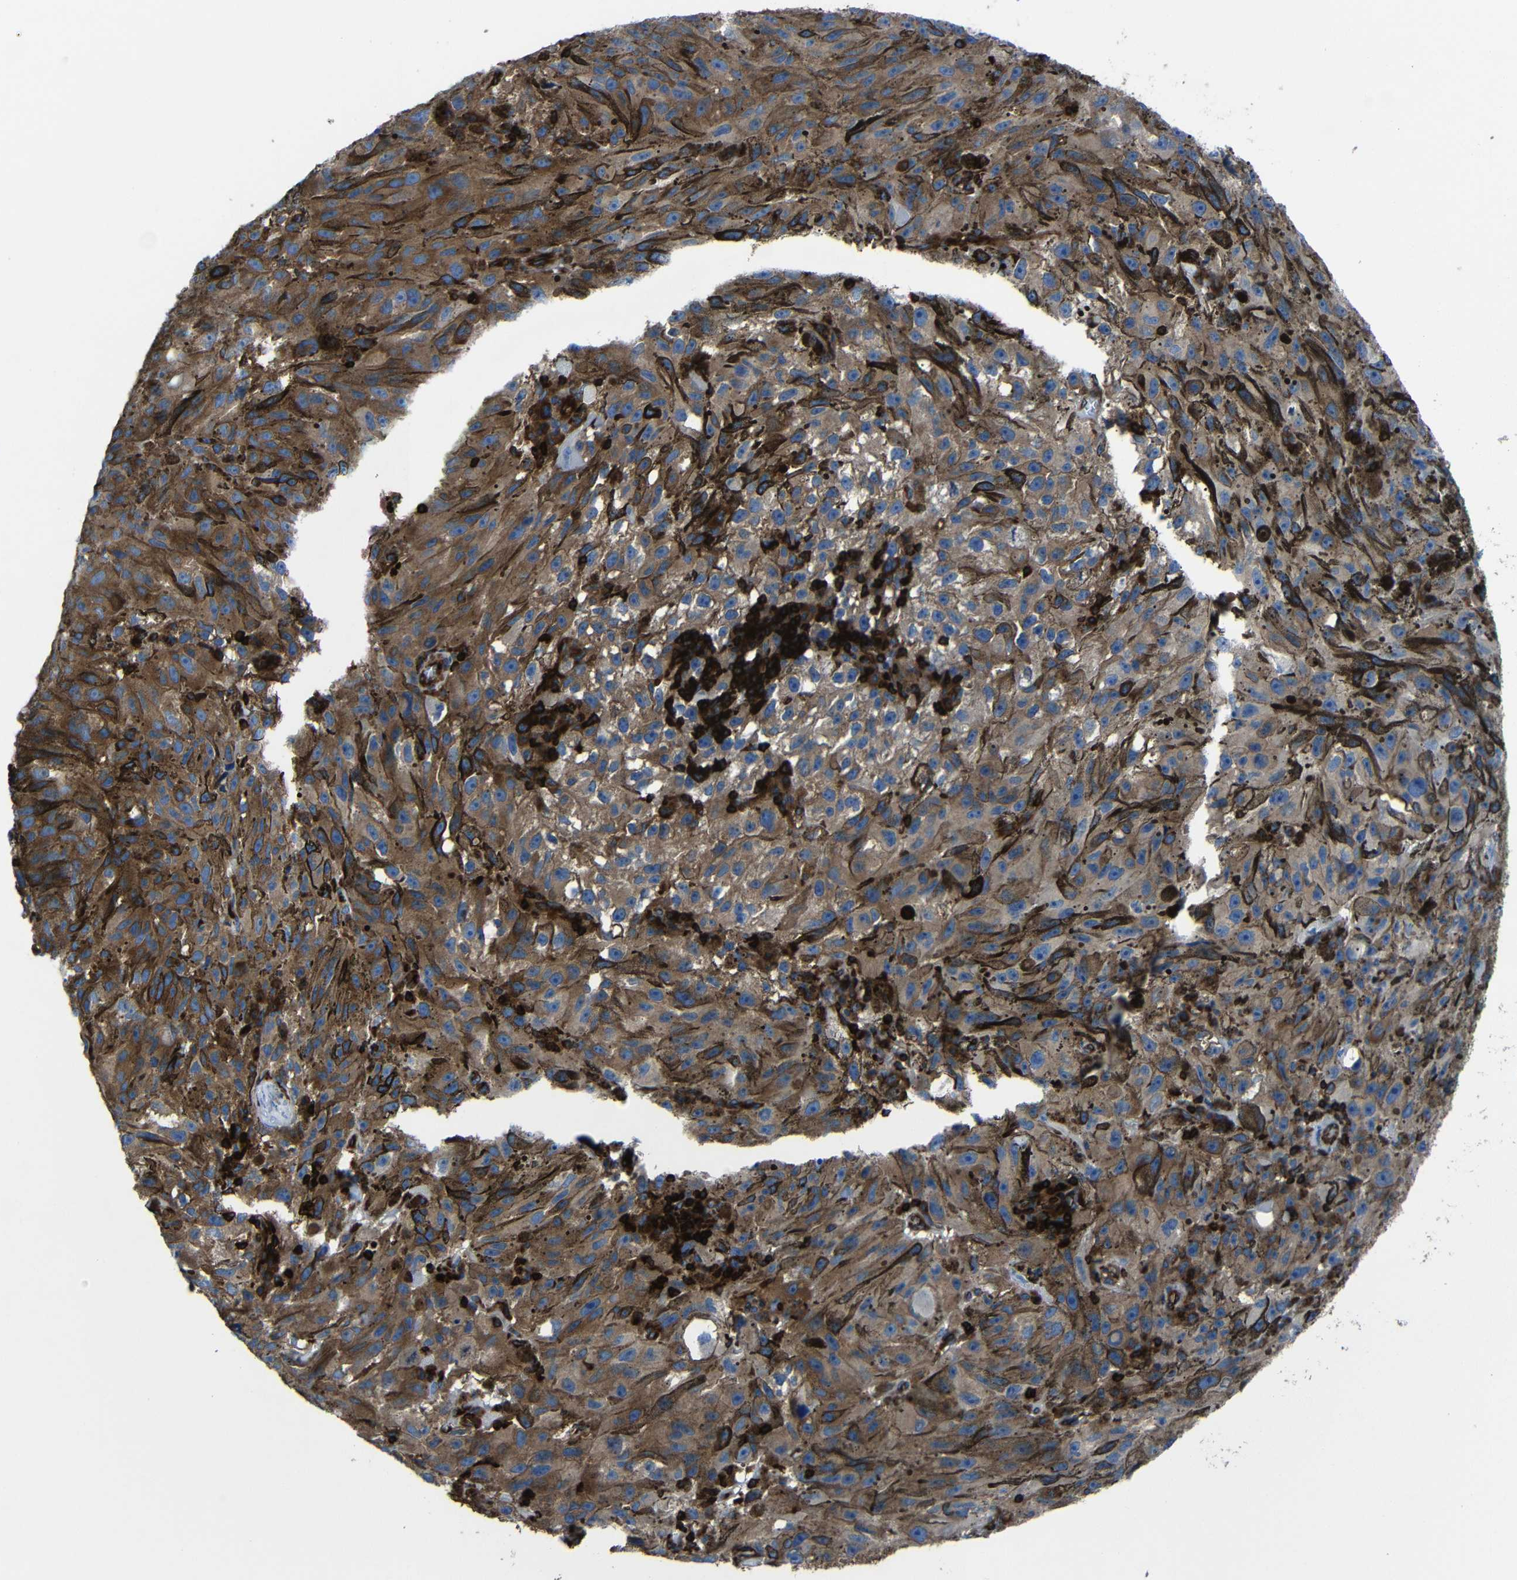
{"staining": {"intensity": "moderate", "quantity": ">75%", "location": "cytoplasmic/membranous"}, "tissue": "melanoma", "cell_type": "Tumor cells", "image_type": "cancer", "snomed": [{"axis": "morphology", "description": "Malignant melanoma, NOS"}, {"axis": "topography", "description": "Skin"}], "caption": "DAB immunohistochemical staining of malignant melanoma exhibits moderate cytoplasmic/membranous protein positivity in approximately >75% of tumor cells. Using DAB (3,3'-diaminobenzidine) (brown) and hematoxylin (blue) stains, captured at high magnification using brightfield microscopy.", "gene": "ARHGEF1", "patient": {"sex": "female", "age": 104}}